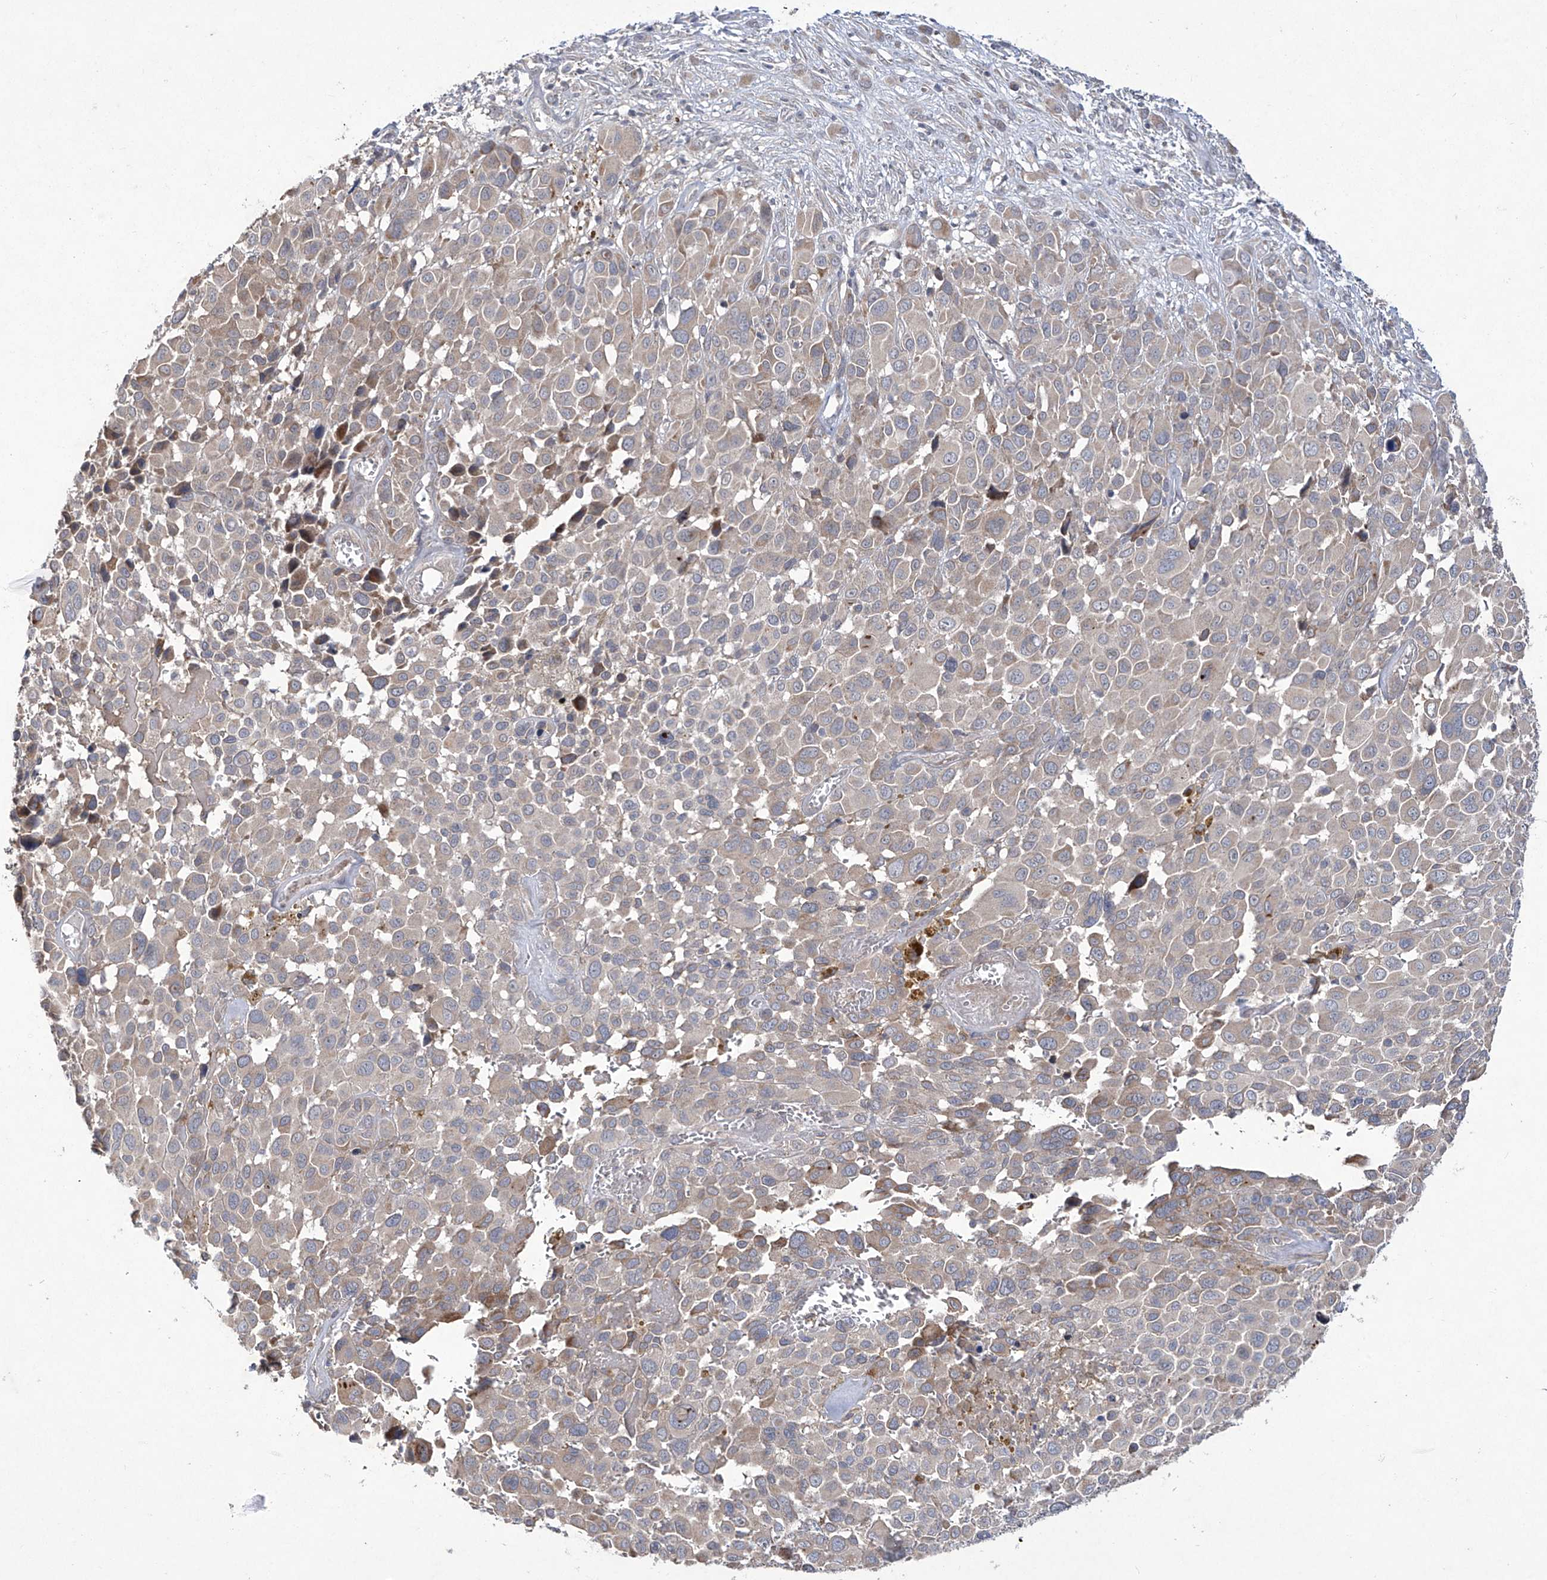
{"staining": {"intensity": "negative", "quantity": "none", "location": "none"}, "tissue": "melanoma", "cell_type": "Tumor cells", "image_type": "cancer", "snomed": [{"axis": "morphology", "description": "Malignant melanoma, NOS"}, {"axis": "topography", "description": "Skin of trunk"}], "caption": "The immunohistochemistry (IHC) photomicrograph has no significant staining in tumor cells of malignant melanoma tissue.", "gene": "TRIM60", "patient": {"sex": "male", "age": 71}}